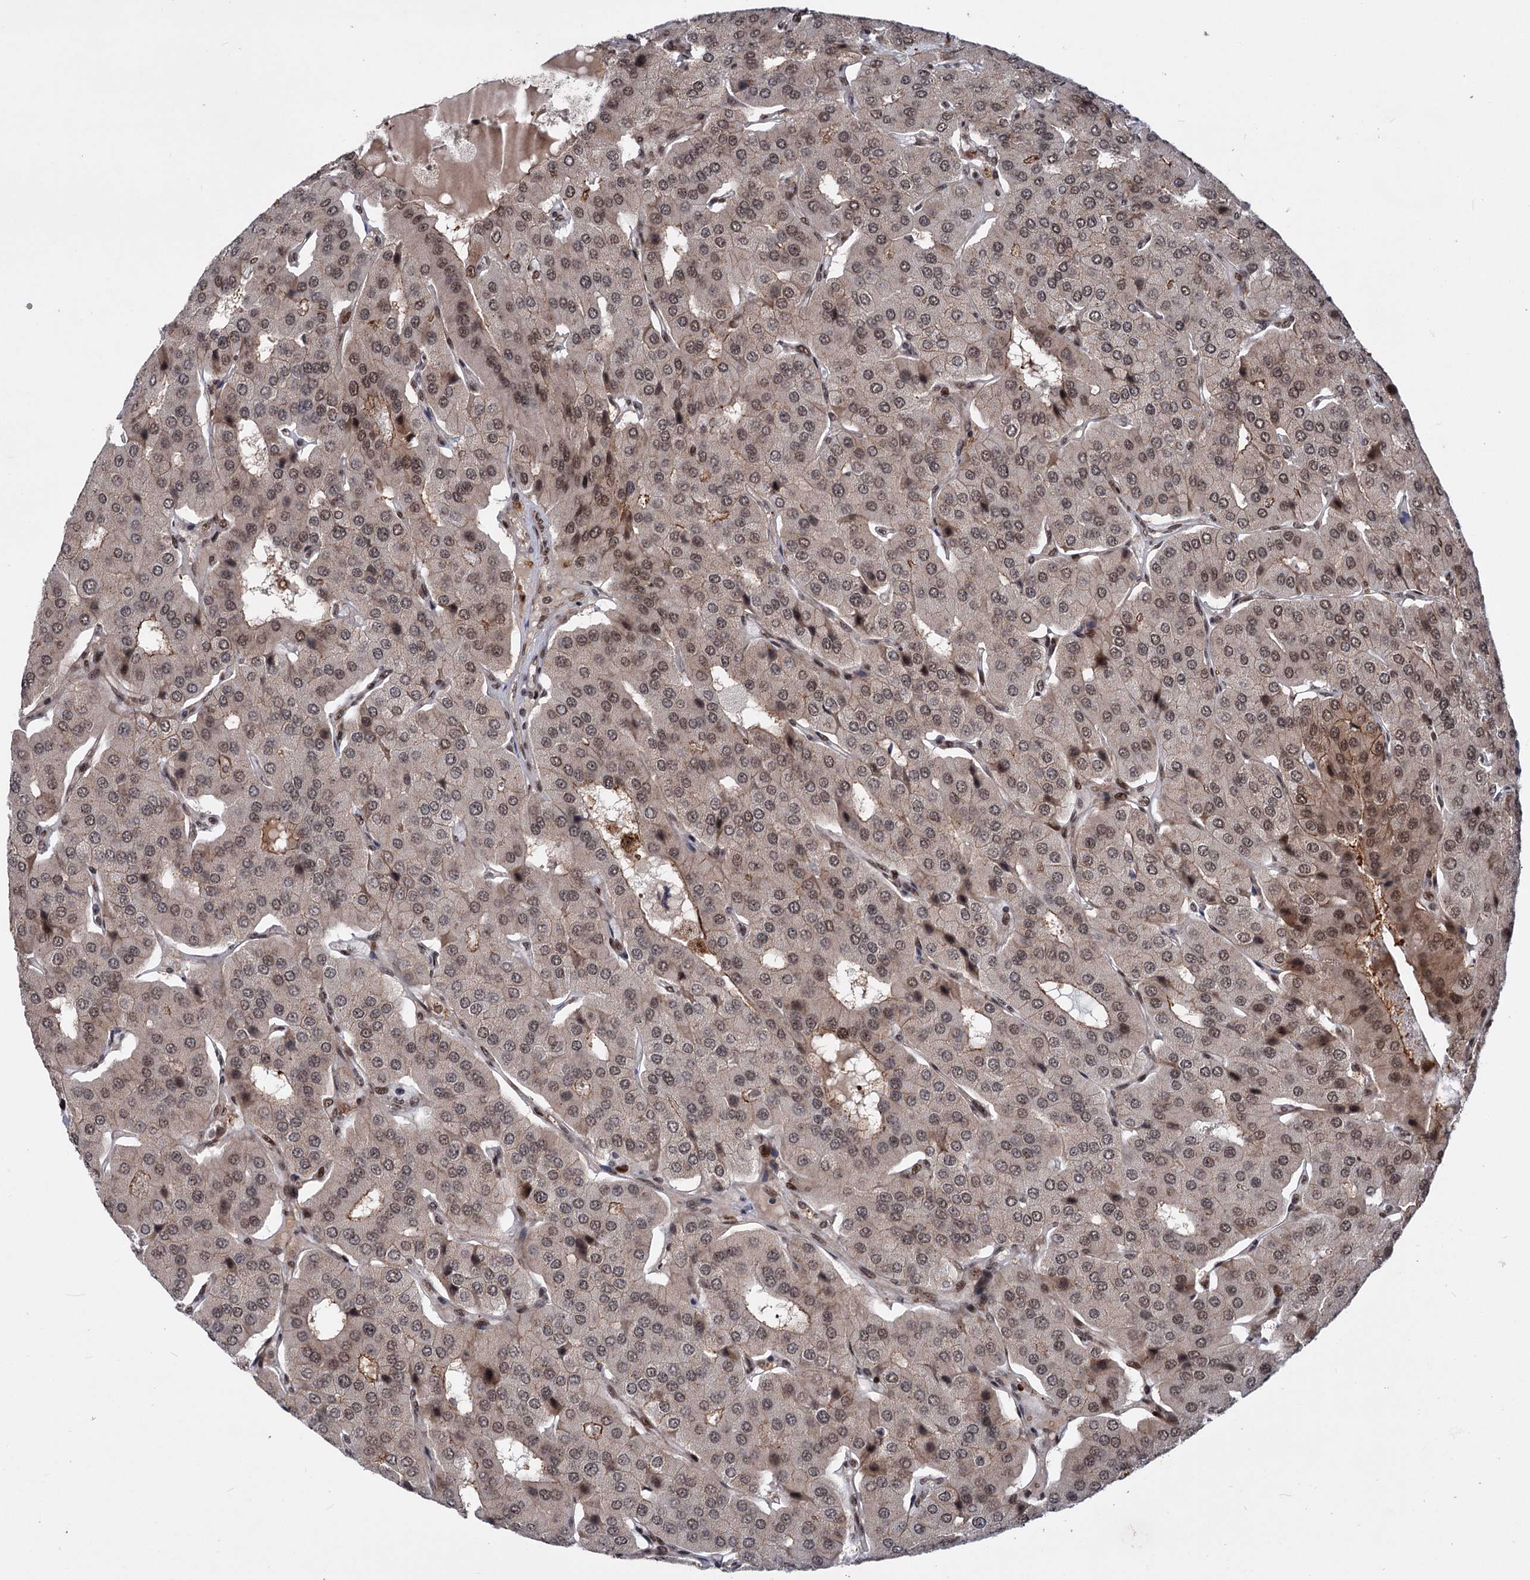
{"staining": {"intensity": "moderate", "quantity": ">75%", "location": "cytoplasmic/membranous,nuclear"}, "tissue": "parathyroid gland", "cell_type": "Glandular cells", "image_type": "normal", "snomed": [{"axis": "morphology", "description": "Normal tissue, NOS"}, {"axis": "morphology", "description": "Adenoma, NOS"}, {"axis": "topography", "description": "Parathyroid gland"}], "caption": "Immunohistochemical staining of benign parathyroid gland shows moderate cytoplasmic/membranous,nuclear protein expression in about >75% of glandular cells. (DAB (3,3'-diaminobenzidine) IHC with brightfield microscopy, high magnification).", "gene": "MAML1", "patient": {"sex": "female", "age": 86}}